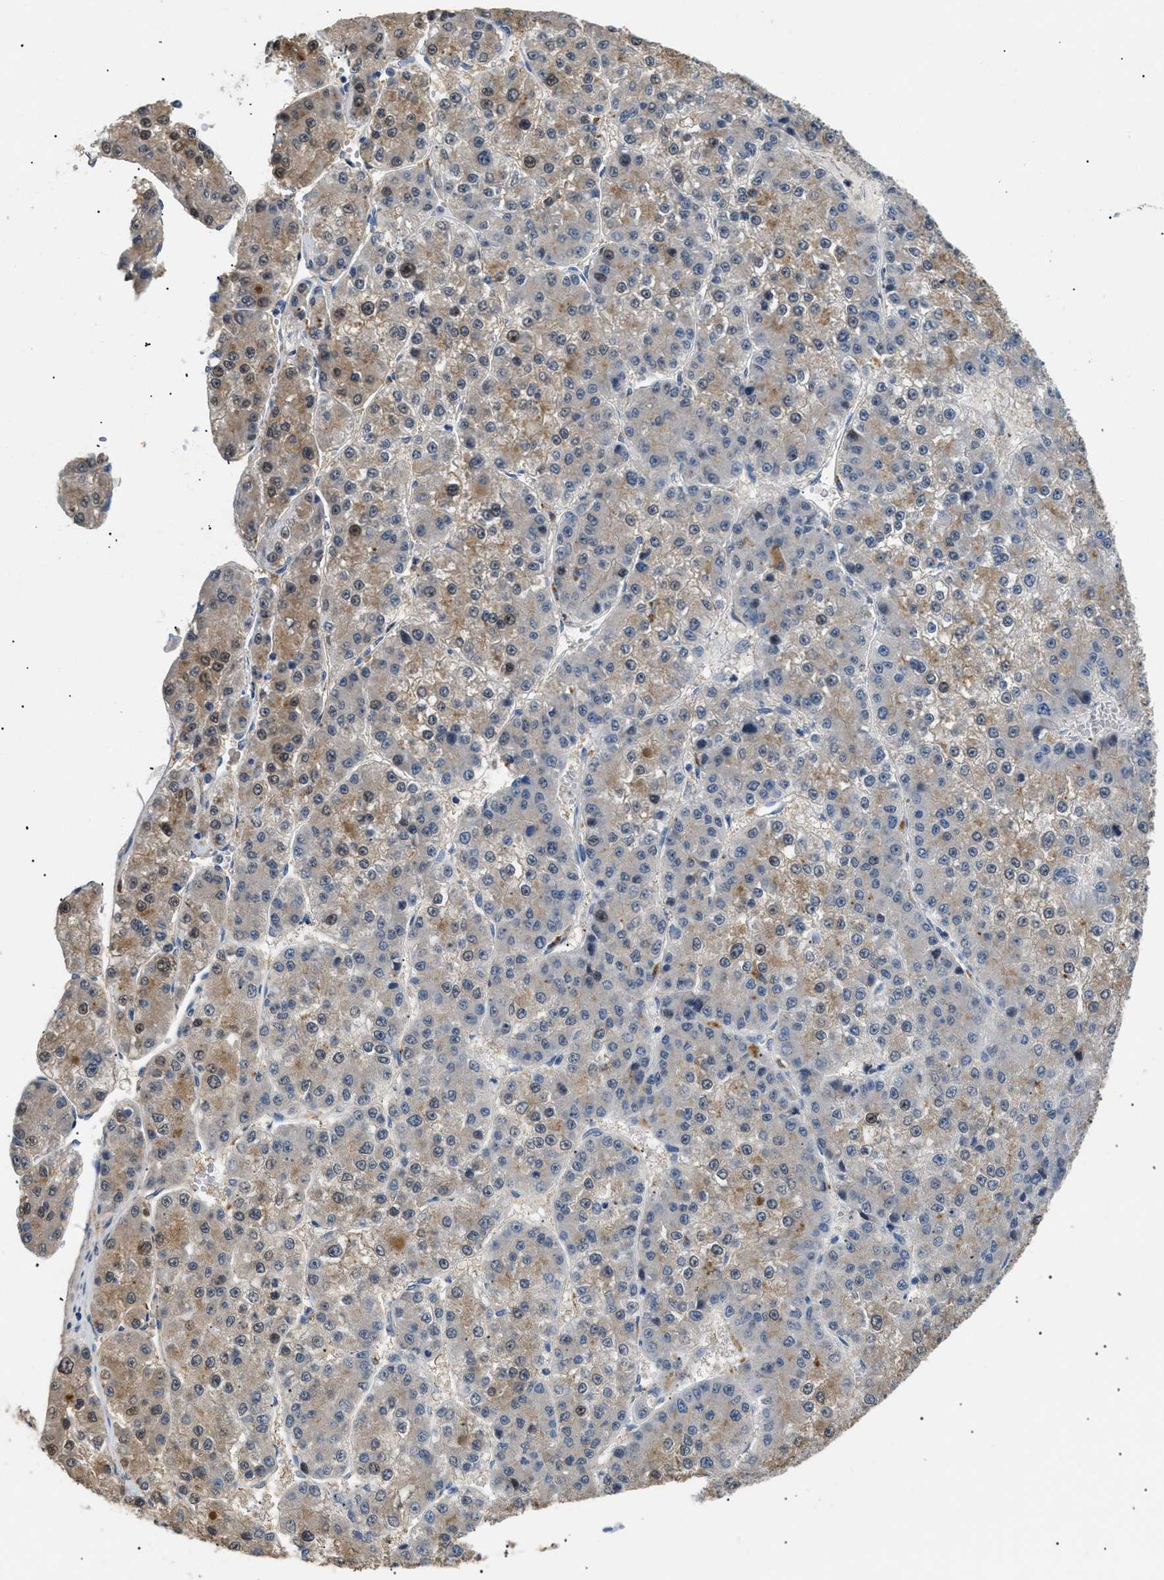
{"staining": {"intensity": "moderate", "quantity": "<25%", "location": "cytoplasmic/membranous,nuclear"}, "tissue": "liver cancer", "cell_type": "Tumor cells", "image_type": "cancer", "snomed": [{"axis": "morphology", "description": "Carcinoma, Hepatocellular, NOS"}, {"axis": "topography", "description": "Liver"}], "caption": "Protein staining demonstrates moderate cytoplasmic/membranous and nuclear expression in about <25% of tumor cells in liver cancer.", "gene": "AKR1A1", "patient": {"sex": "female", "age": 73}}